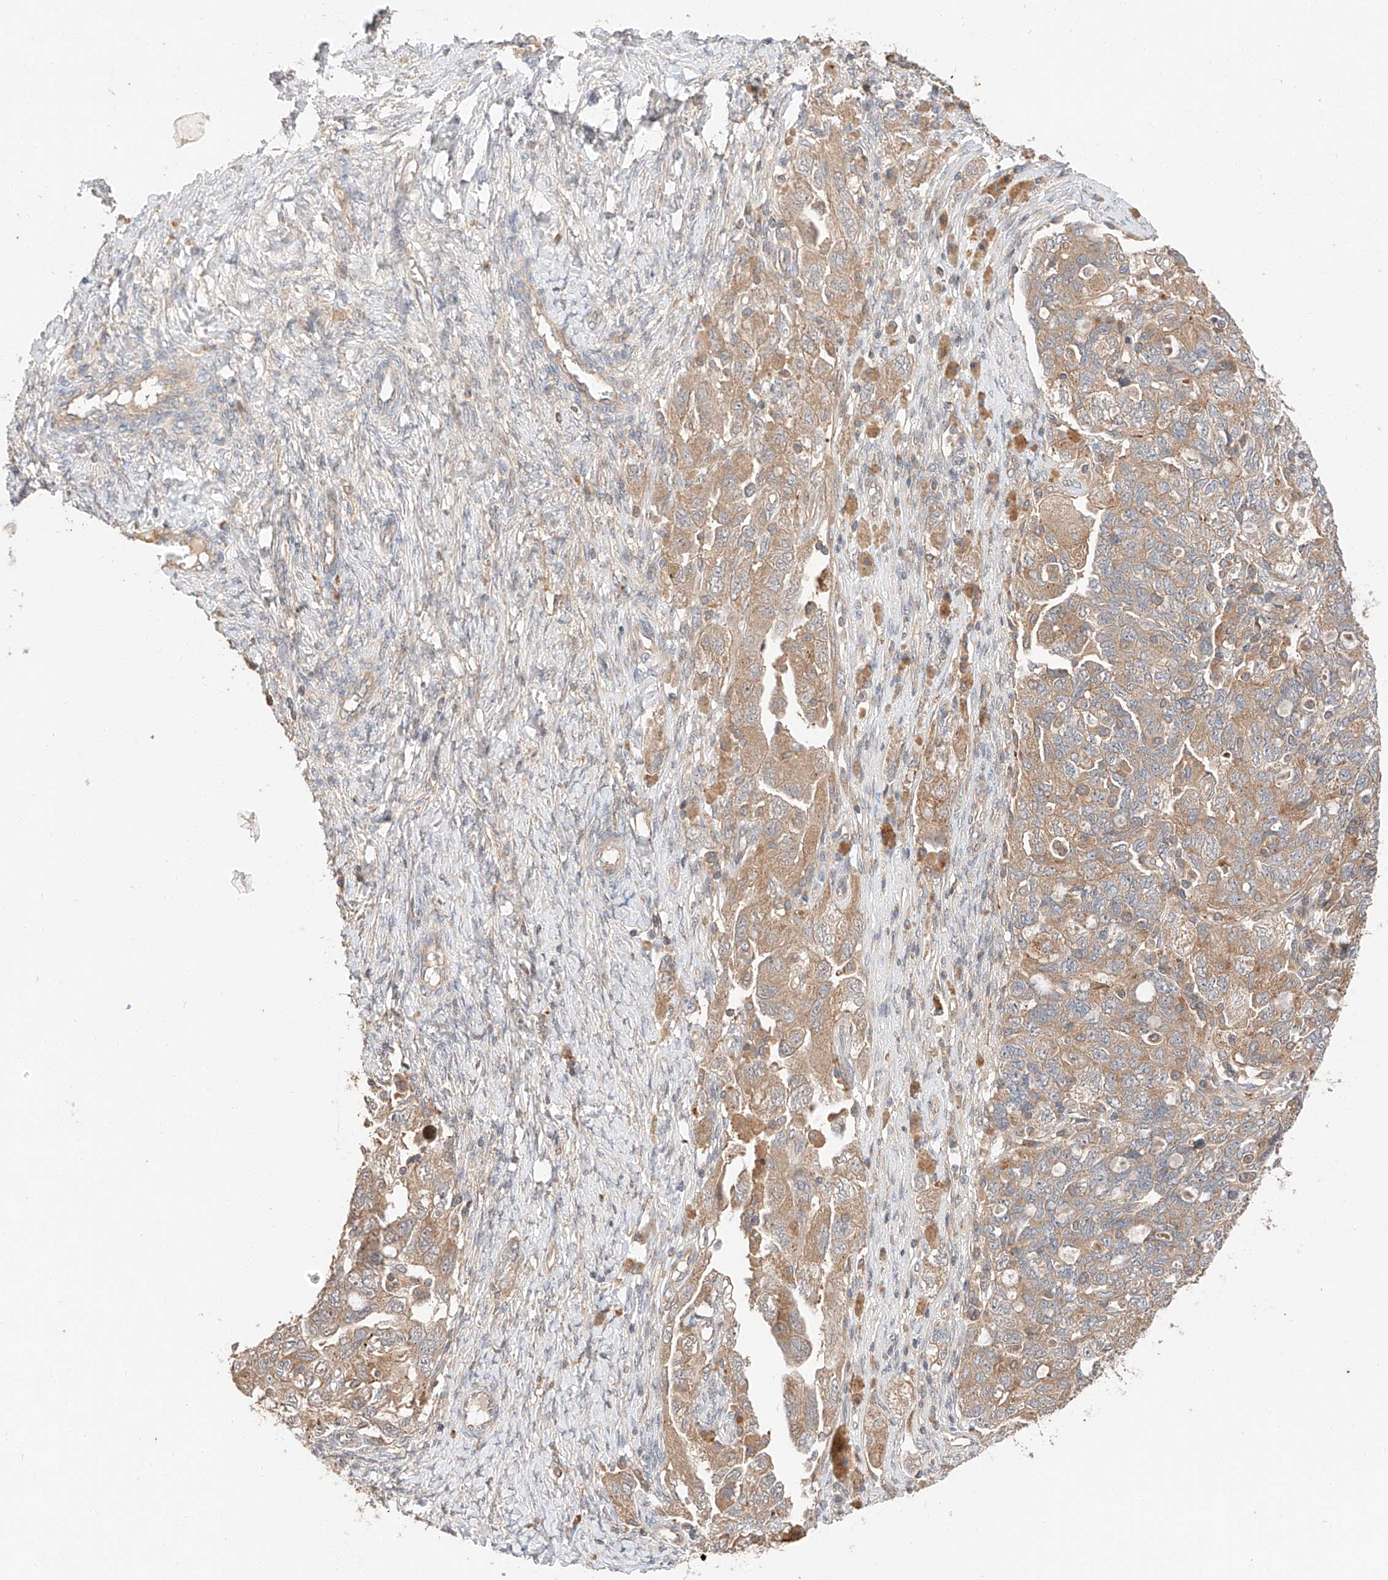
{"staining": {"intensity": "moderate", "quantity": ">75%", "location": "cytoplasmic/membranous"}, "tissue": "ovarian cancer", "cell_type": "Tumor cells", "image_type": "cancer", "snomed": [{"axis": "morphology", "description": "Carcinoma, NOS"}, {"axis": "morphology", "description": "Cystadenocarcinoma, serous, NOS"}, {"axis": "topography", "description": "Ovary"}], "caption": "This is an image of immunohistochemistry staining of ovarian serous cystadenocarcinoma, which shows moderate staining in the cytoplasmic/membranous of tumor cells.", "gene": "XPNPEP1", "patient": {"sex": "female", "age": 69}}